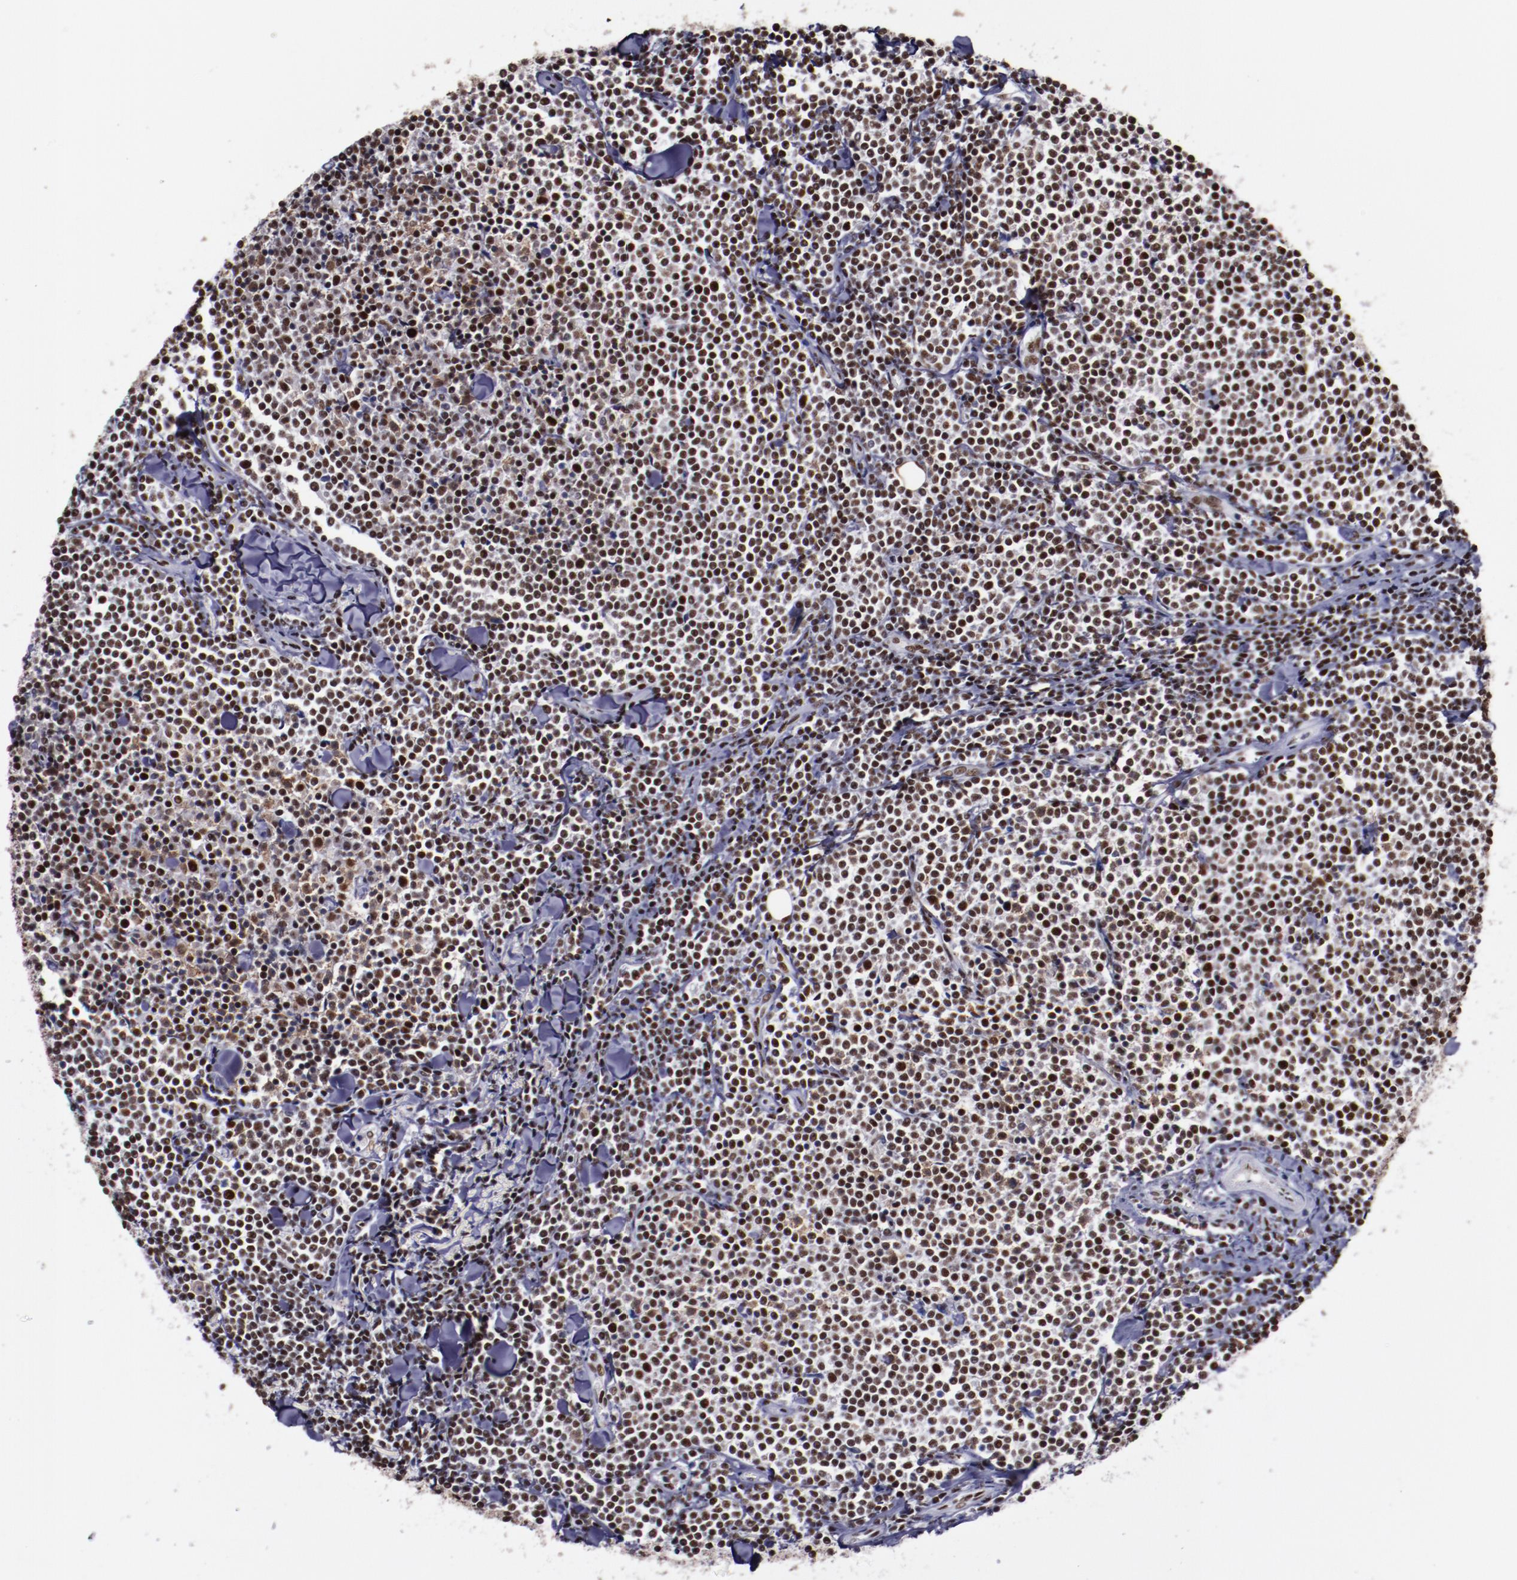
{"staining": {"intensity": "strong", "quantity": ">75%", "location": "nuclear"}, "tissue": "lymphoma", "cell_type": "Tumor cells", "image_type": "cancer", "snomed": [{"axis": "morphology", "description": "Malignant lymphoma, non-Hodgkin's type, Low grade"}, {"axis": "topography", "description": "Soft tissue"}], "caption": "Strong nuclear staining is identified in about >75% of tumor cells in malignant lymphoma, non-Hodgkin's type (low-grade). (DAB (3,3'-diaminobenzidine) = brown stain, brightfield microscopy at high magnification).", "gene": "PPP4R3A", "patient": {"sex": "male", "age": 92}}